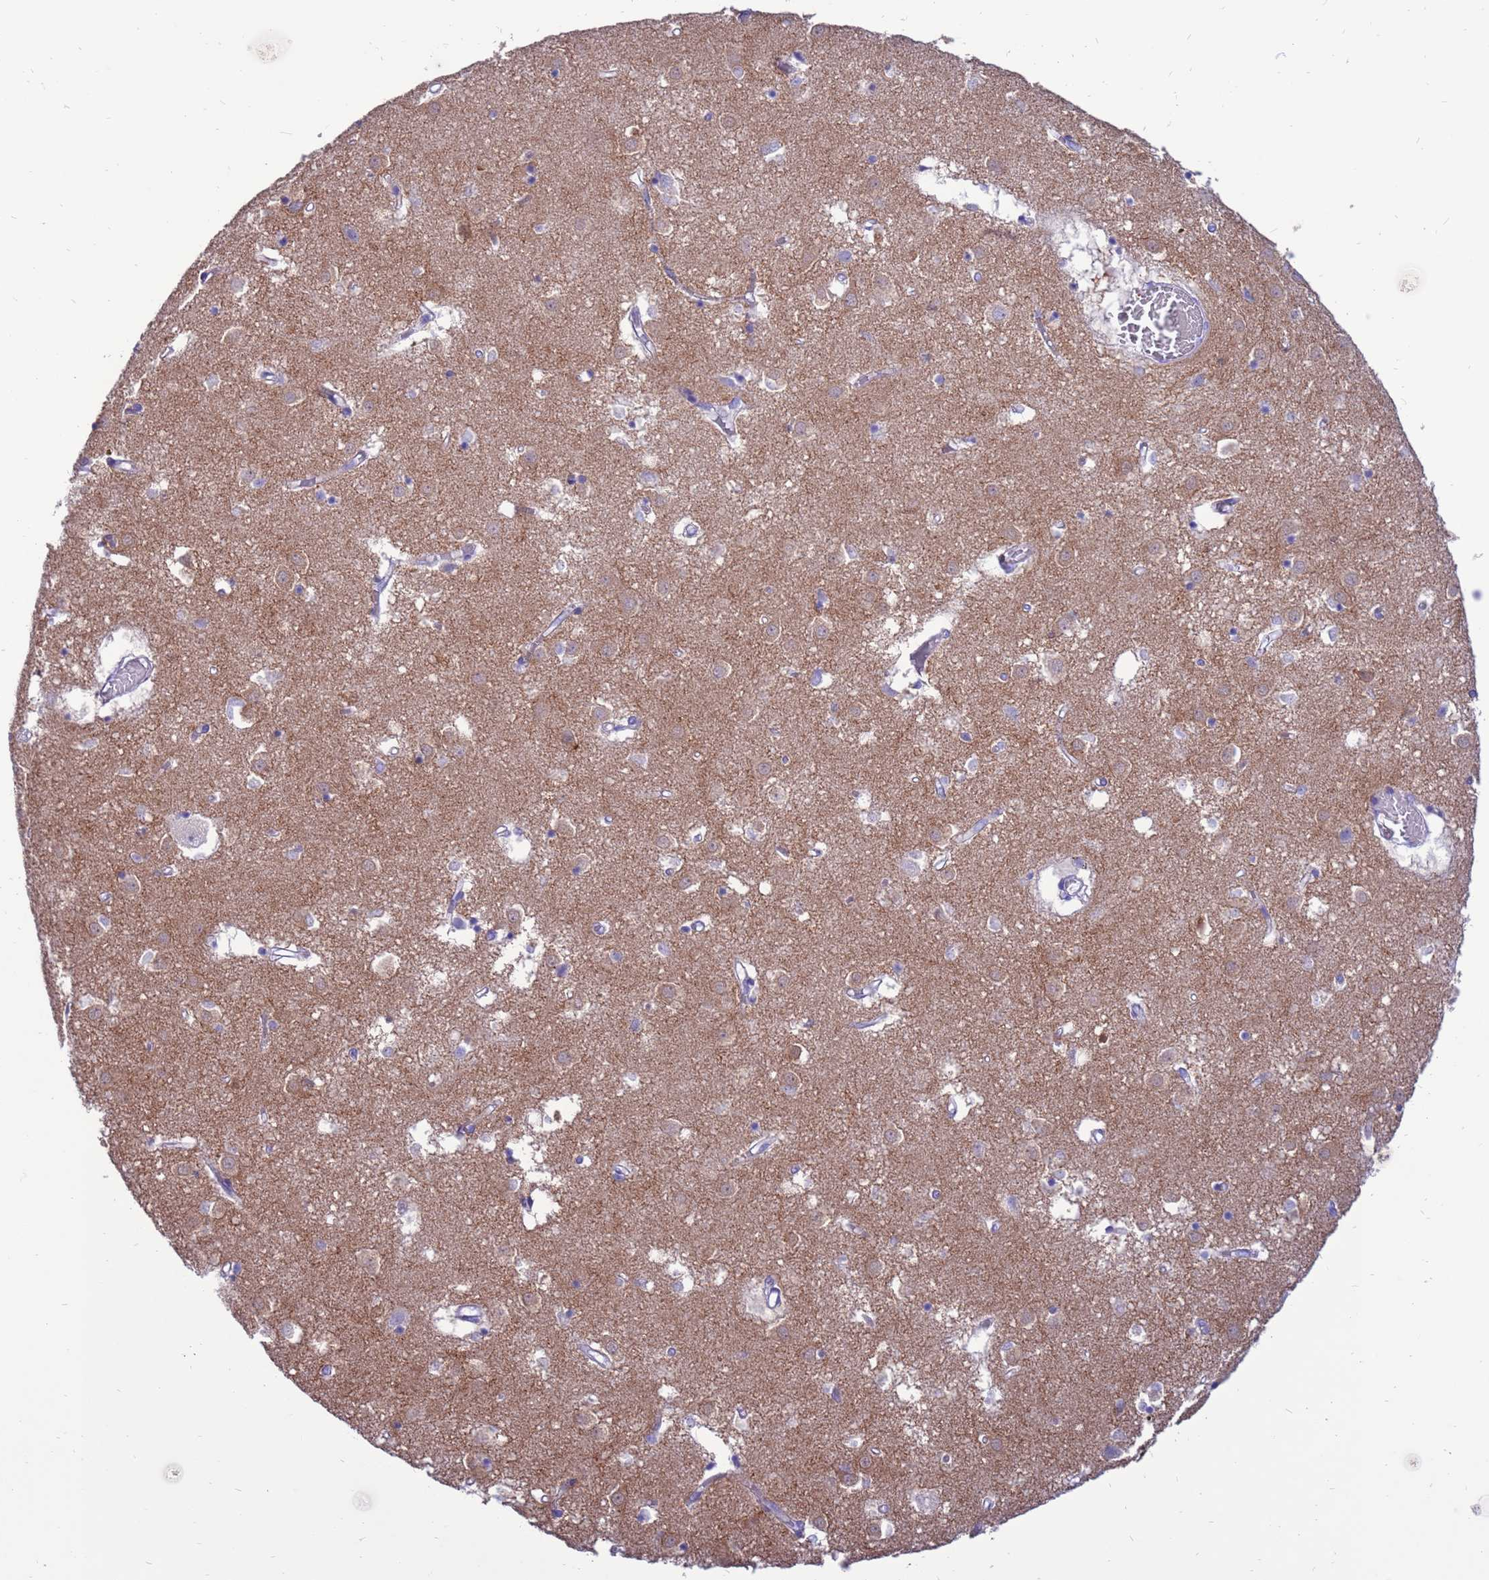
{"staining": {"intensity": "negative", "quantity": "none", "location": "none"}, "tissue": "caudate", "cell_type": "Glial cells", "image_type": "normal", "snomed": [{"axis": "morphology", "description": "Normal tissue, NOS"}, {"axis": "topography", "description": "Lateral ventricle wall"}], "caption": "Protein analysis of normal caudate displays no significant expression in glial cells. (Stains: DAB (3,3'-diaminobenzidine) immunohistochemistry with hematoxylin counter stain, Microscopy: brightfield microscopy at high magnification).", "gene": "PDE10A", "patient": {"sex": "male", "age": 70}}